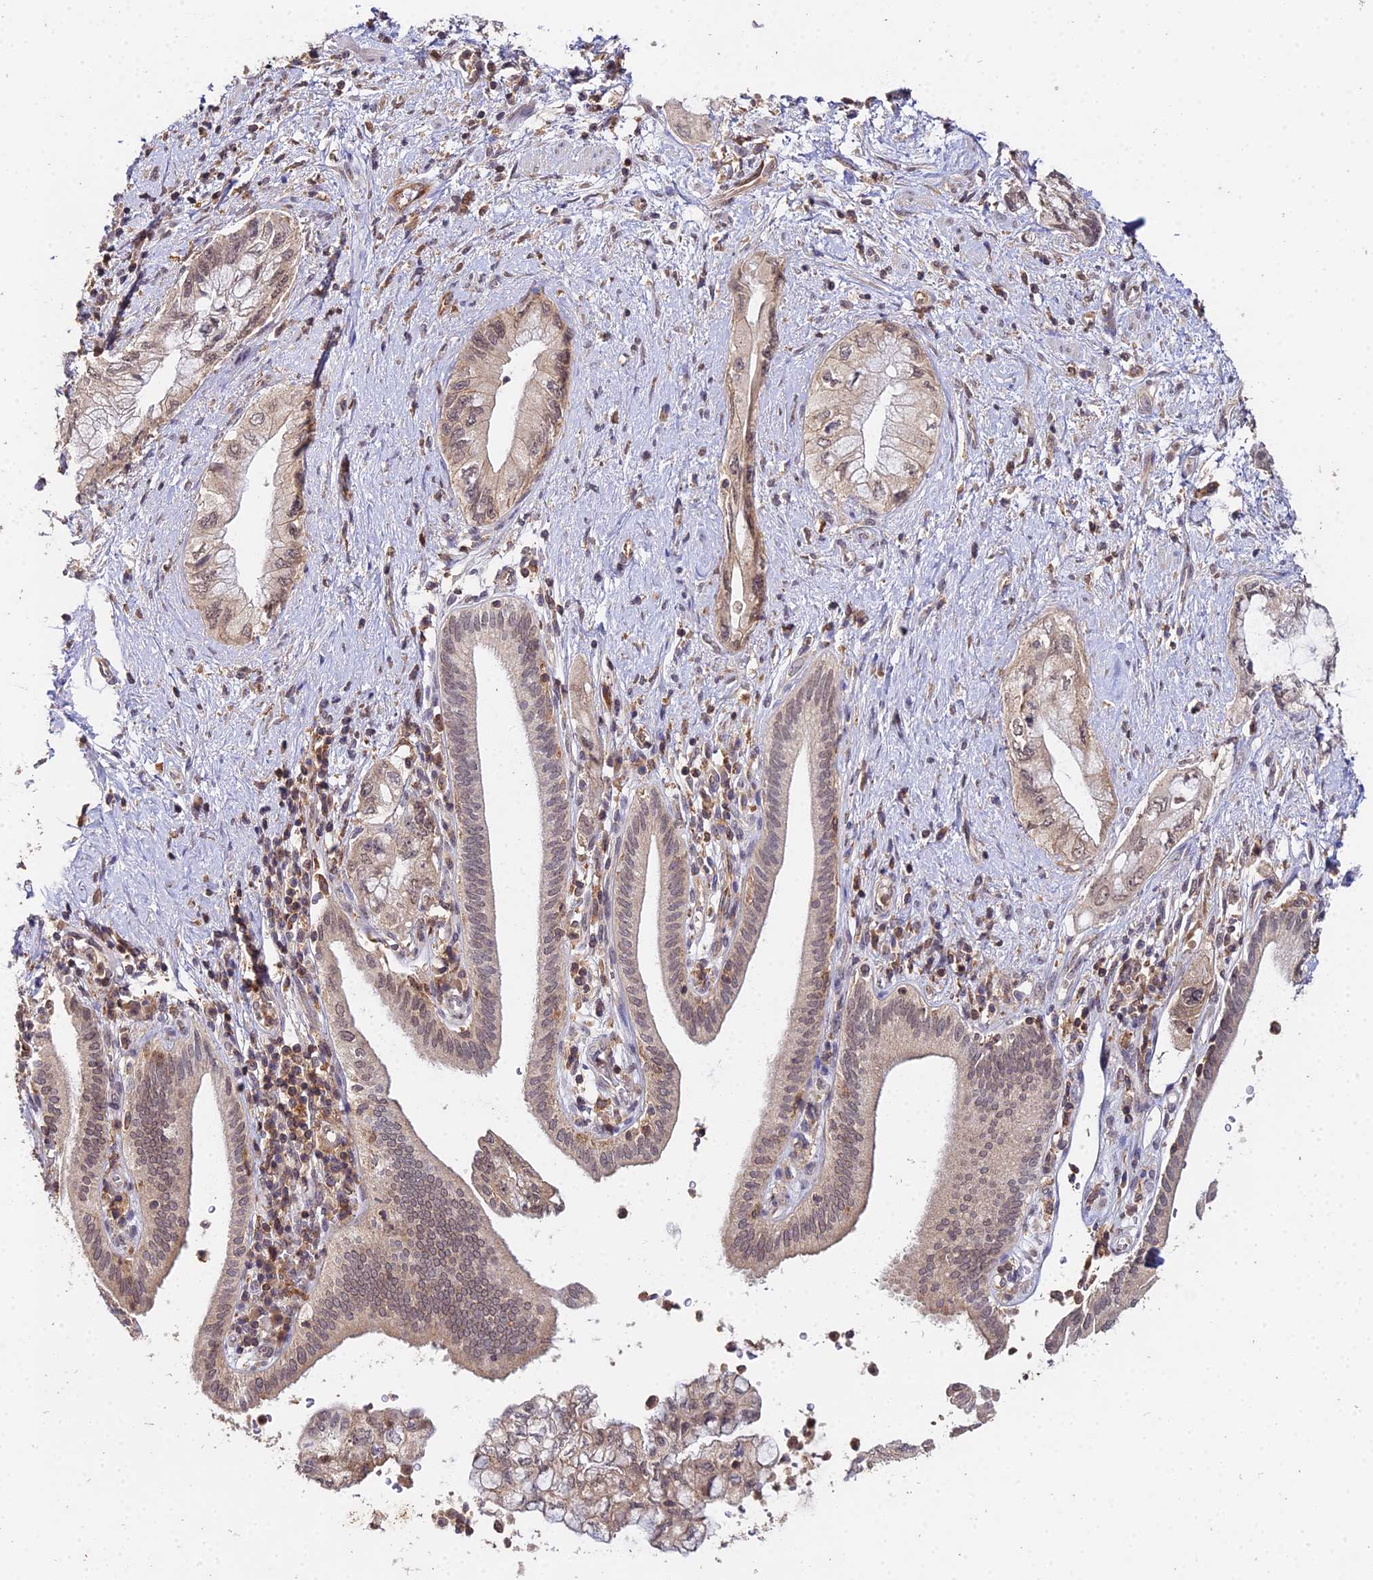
{"staining": {"intensity": "weak", "quantity": ">75%", "location": "cytoplasmic/membranous,nuclear"}, "tissue": "pancreatic cancer", "cell_type": "Tumor cells", "image_type": "cancer", "snomed": [{"axis": "morphology", "description": "Adenocarcinoma, NOS"}, {"axis": "topography", "description": "Pancreas"}], "caption": "This image exhibits pancreatic adenocarcinoma stained with immunohistochemistry to label a protein in brown. The cytoplasmic/membranous and nuclear of tumor cells show weak positivity for the protein. Nuclei are counter-stained blue.", "gene": "TPRX1", "patient": {"sex": "female", "age": 73}}